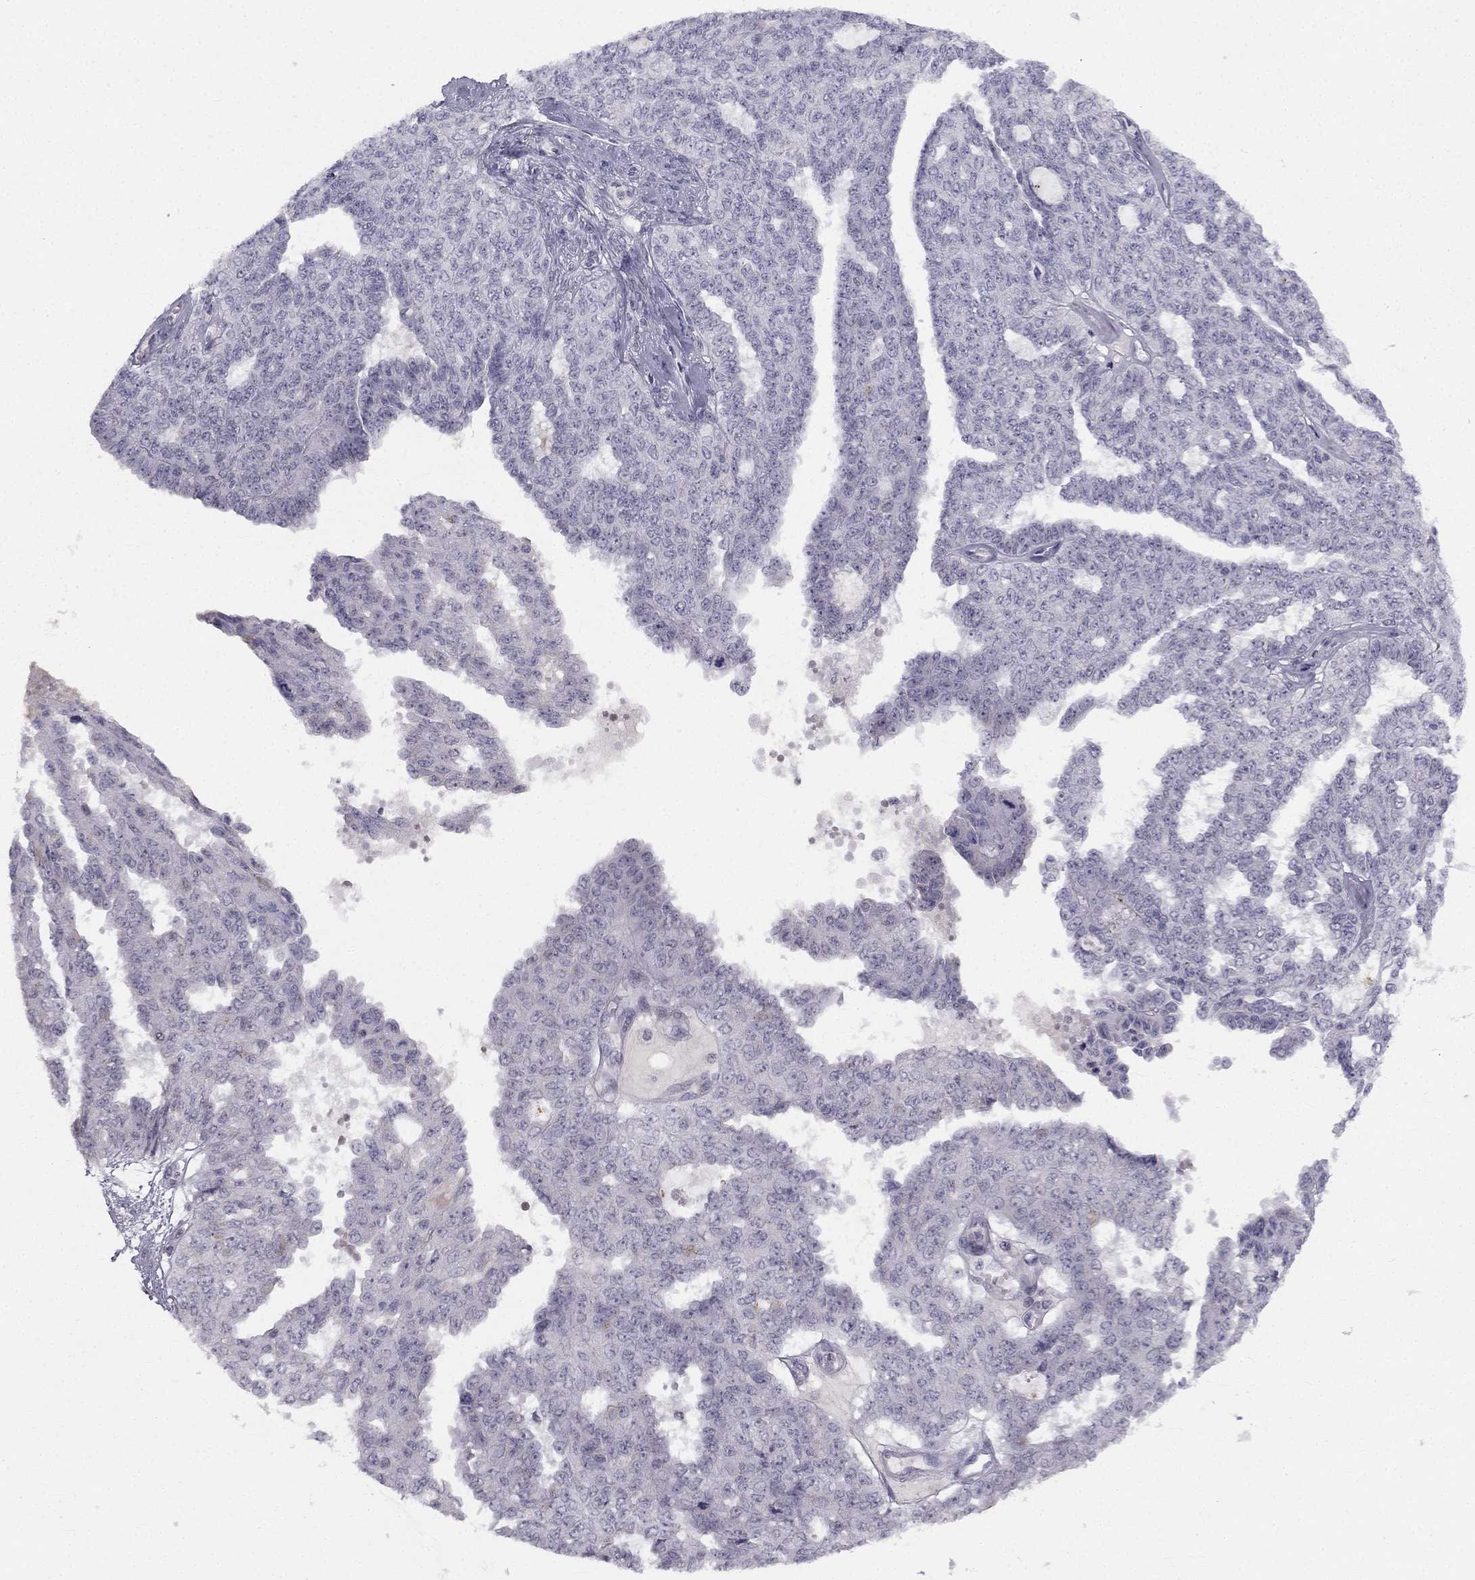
{"staining": {"intensity": "negative", "quantity": "none", "location": "none"}, "tissue": "ovarian cancer", "cell_type": "Tumor cells", "image_type": "cancer", "snomed": [{"axis": "morphology", "description": "Cystadenocarcinoma, serous, NOS"}, {"axis": "topography", "description": "Ovary"}], "caption": "Tumor cells are negative for brown protein staining in ovarian serous cystadenocarcinoma.", "gene": "TRPS1", "patient": {"sex": "female", "age": 71}}